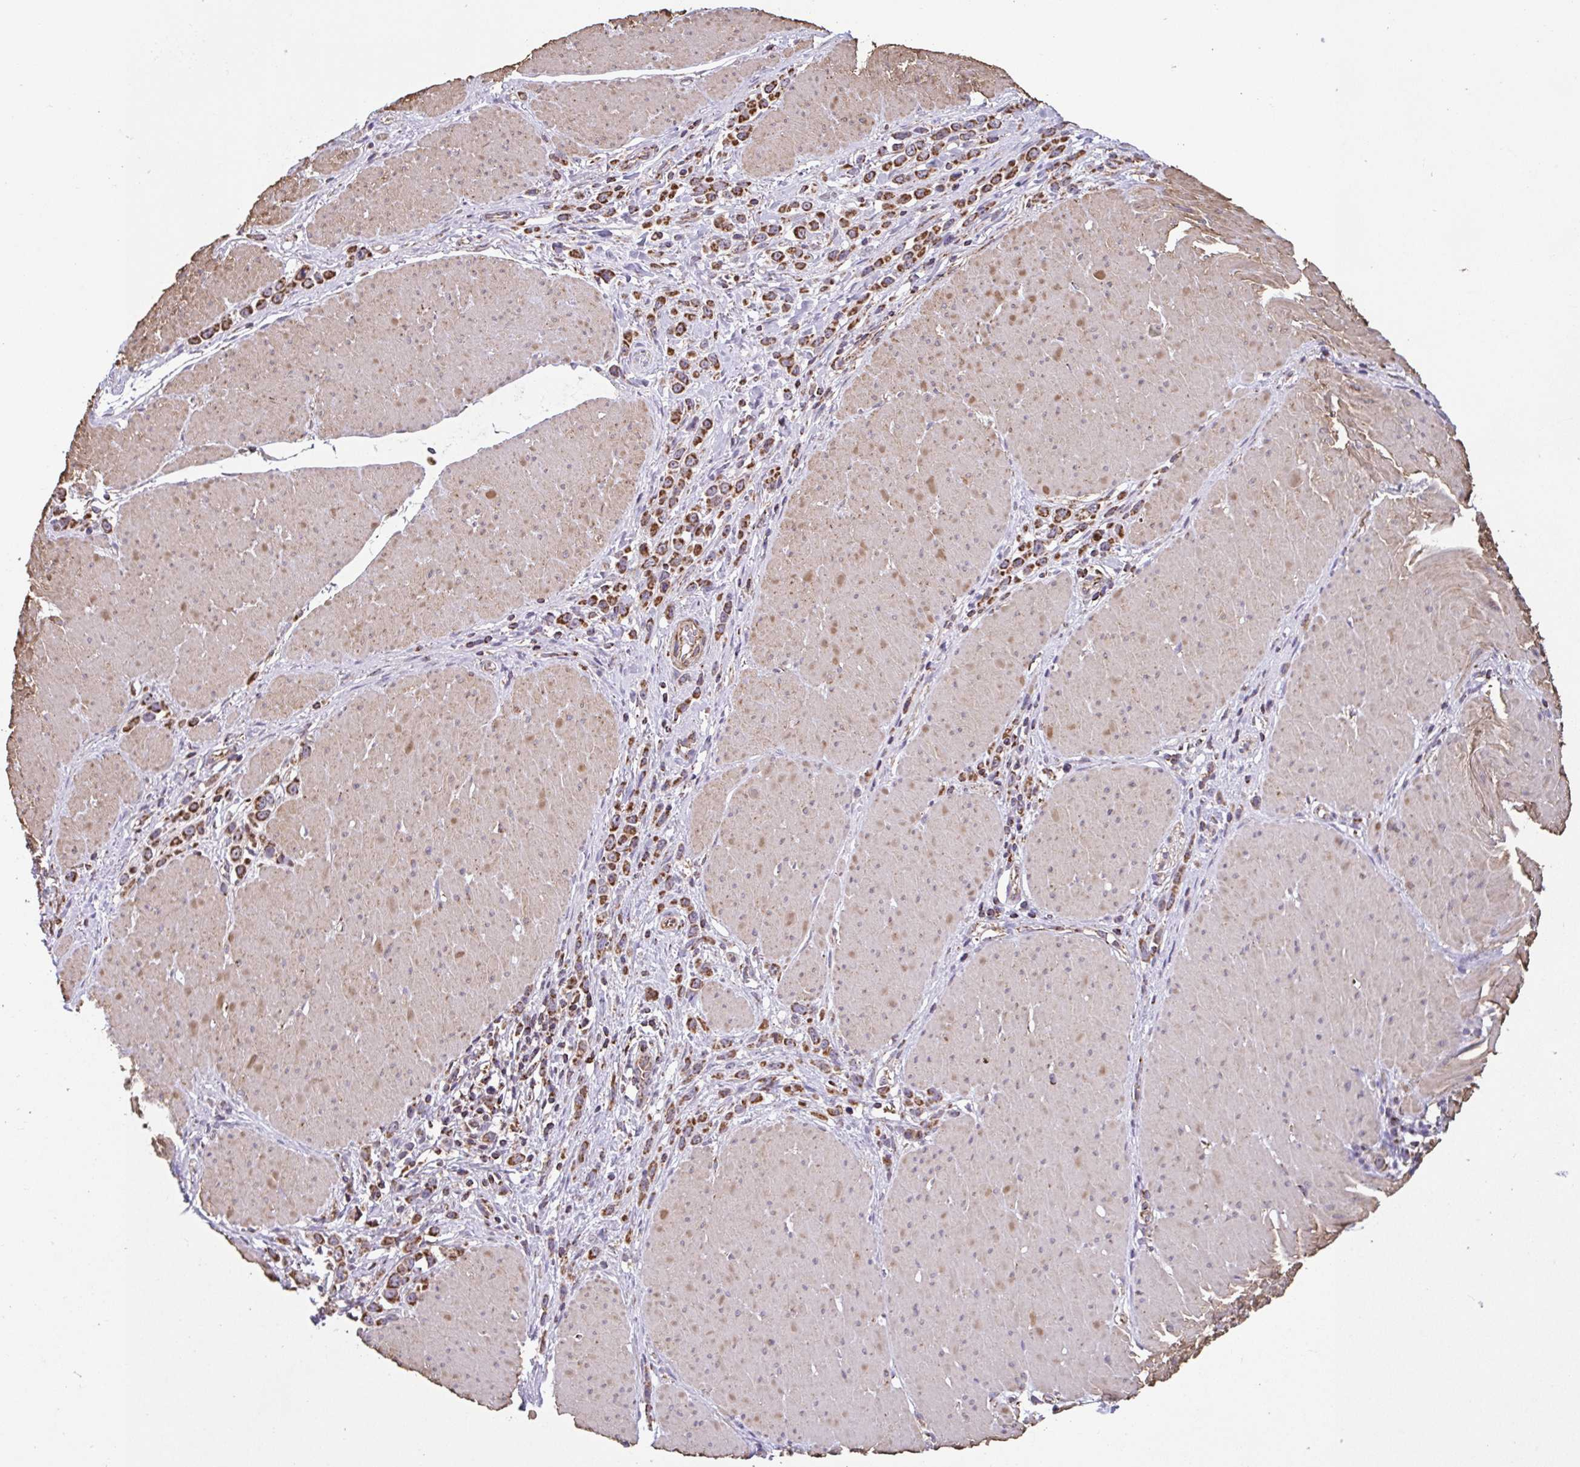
{"staining": {"intensity": "strong", "quantity": ">75%", "location": "cytoplasmic/membranous"}, "tissue": "stomach cancer", "cell_type": "Tumor cells", "image_type": "cancer", "snomed": [{"axis": "morphology", "description": "Adenocarcinoma, NOS"}, {"axis": "topography", "description": "Stomach"}], "caption": "Immunohistochemical staining of adenocarcinoma (stomach) reveals strong cytoplasmic/membranous protein positivity in about >75% of tumor cells.", "gene": "DIP2B", "patient": {"sex": "male", "age": 47}}